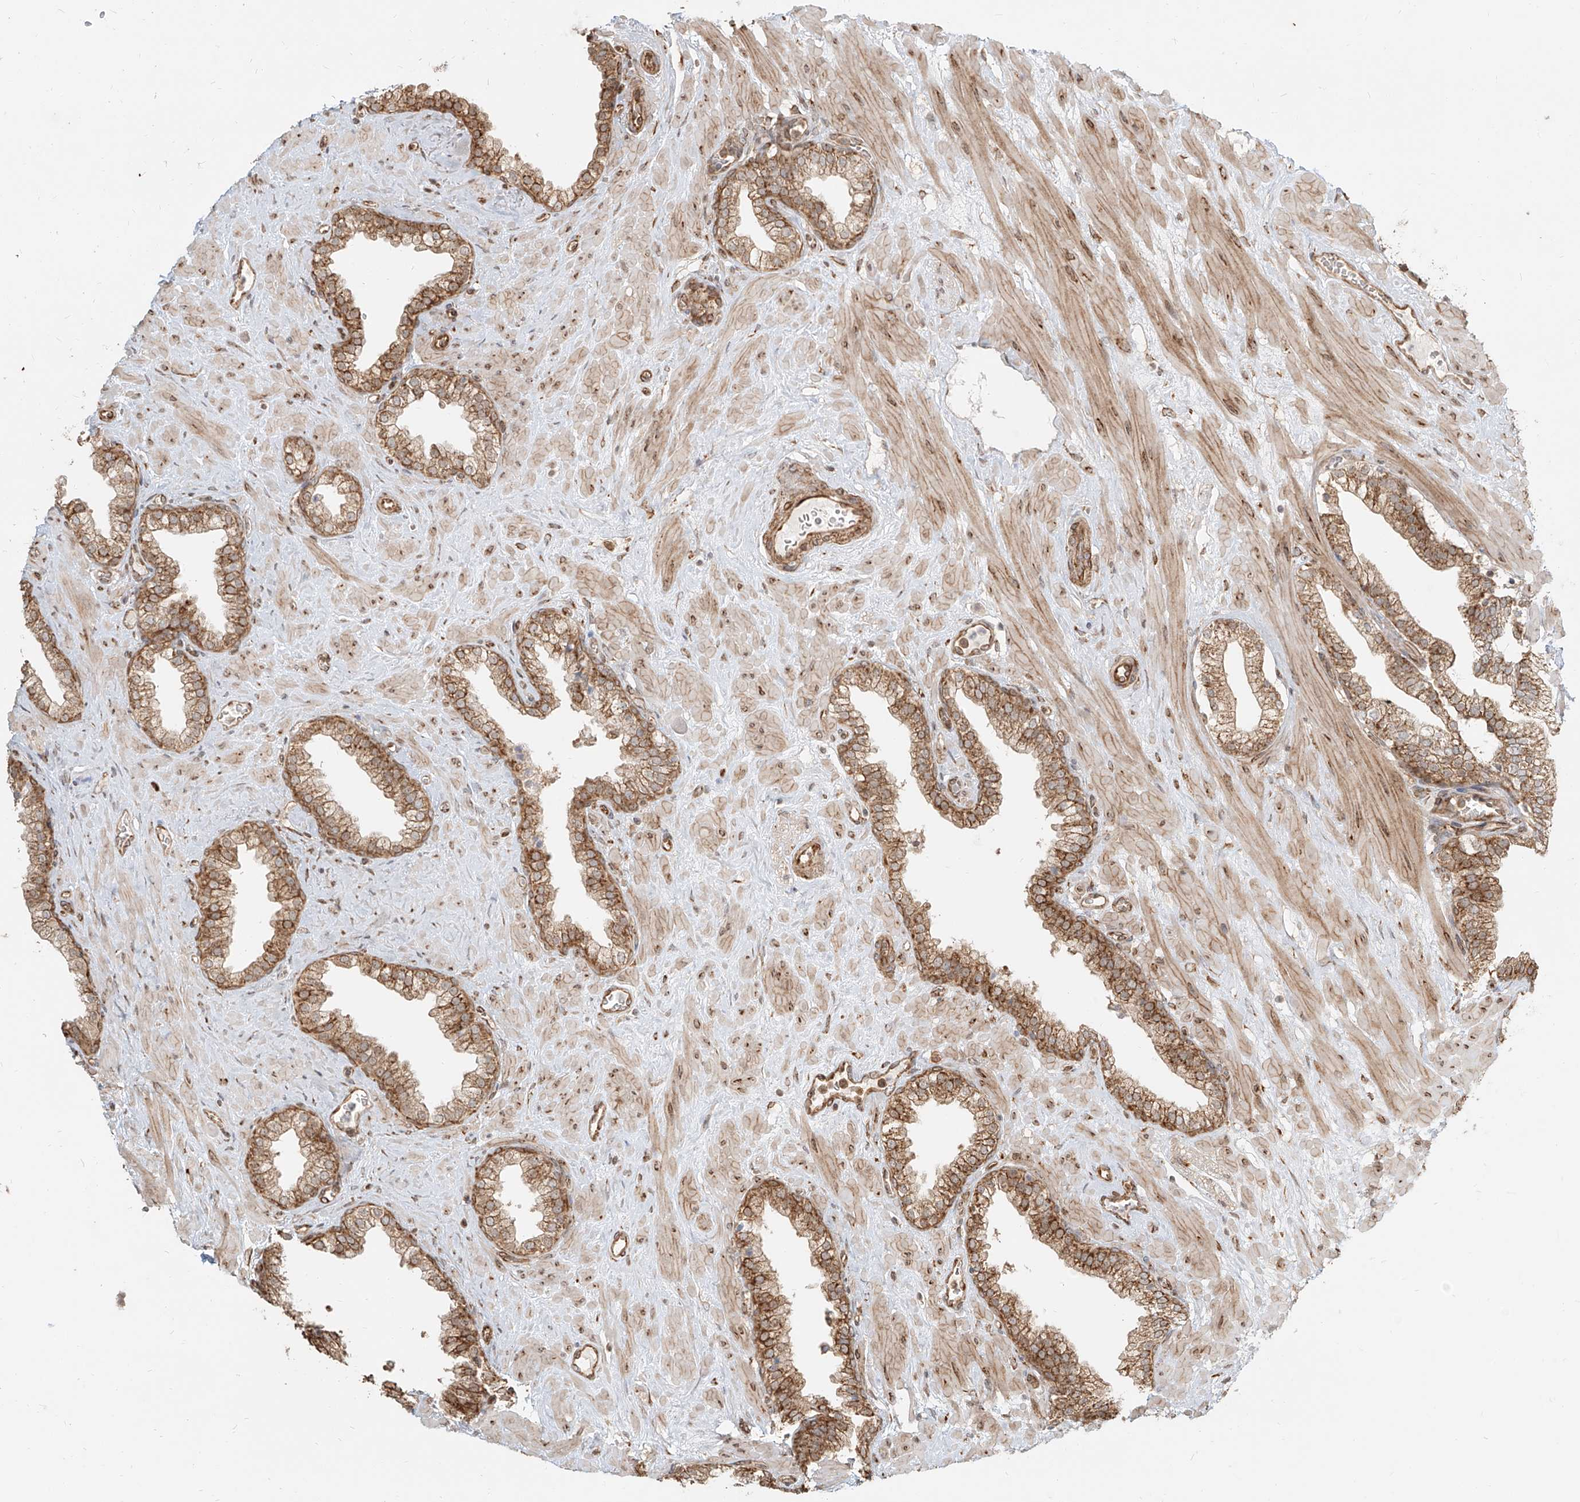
{"staining": {"intensity": "moderate", "quantity": ">75%", "location": "cytoplasmic/membranous"}, "tissue": "prostate", "cell_type": "Glandular cells", "image_type": "normal", "snomed": [{"axis": "morphology", "description": "Normal tissue, NOS"}, {"axis": "morphology", "description": "Urothelial carcinoma, Low grade"}, {"axis": "topography", "description": "Urinary bladder"}, {"axis": "topography", "description": "Prostate"}], "caption": "A micrograph of prostate stained for a protein reveals moderate cytoplasmic/membranous brown staining in glandular cells.", "gene": "UBE2K", "patient": {"sex": "male", "age": 60}}